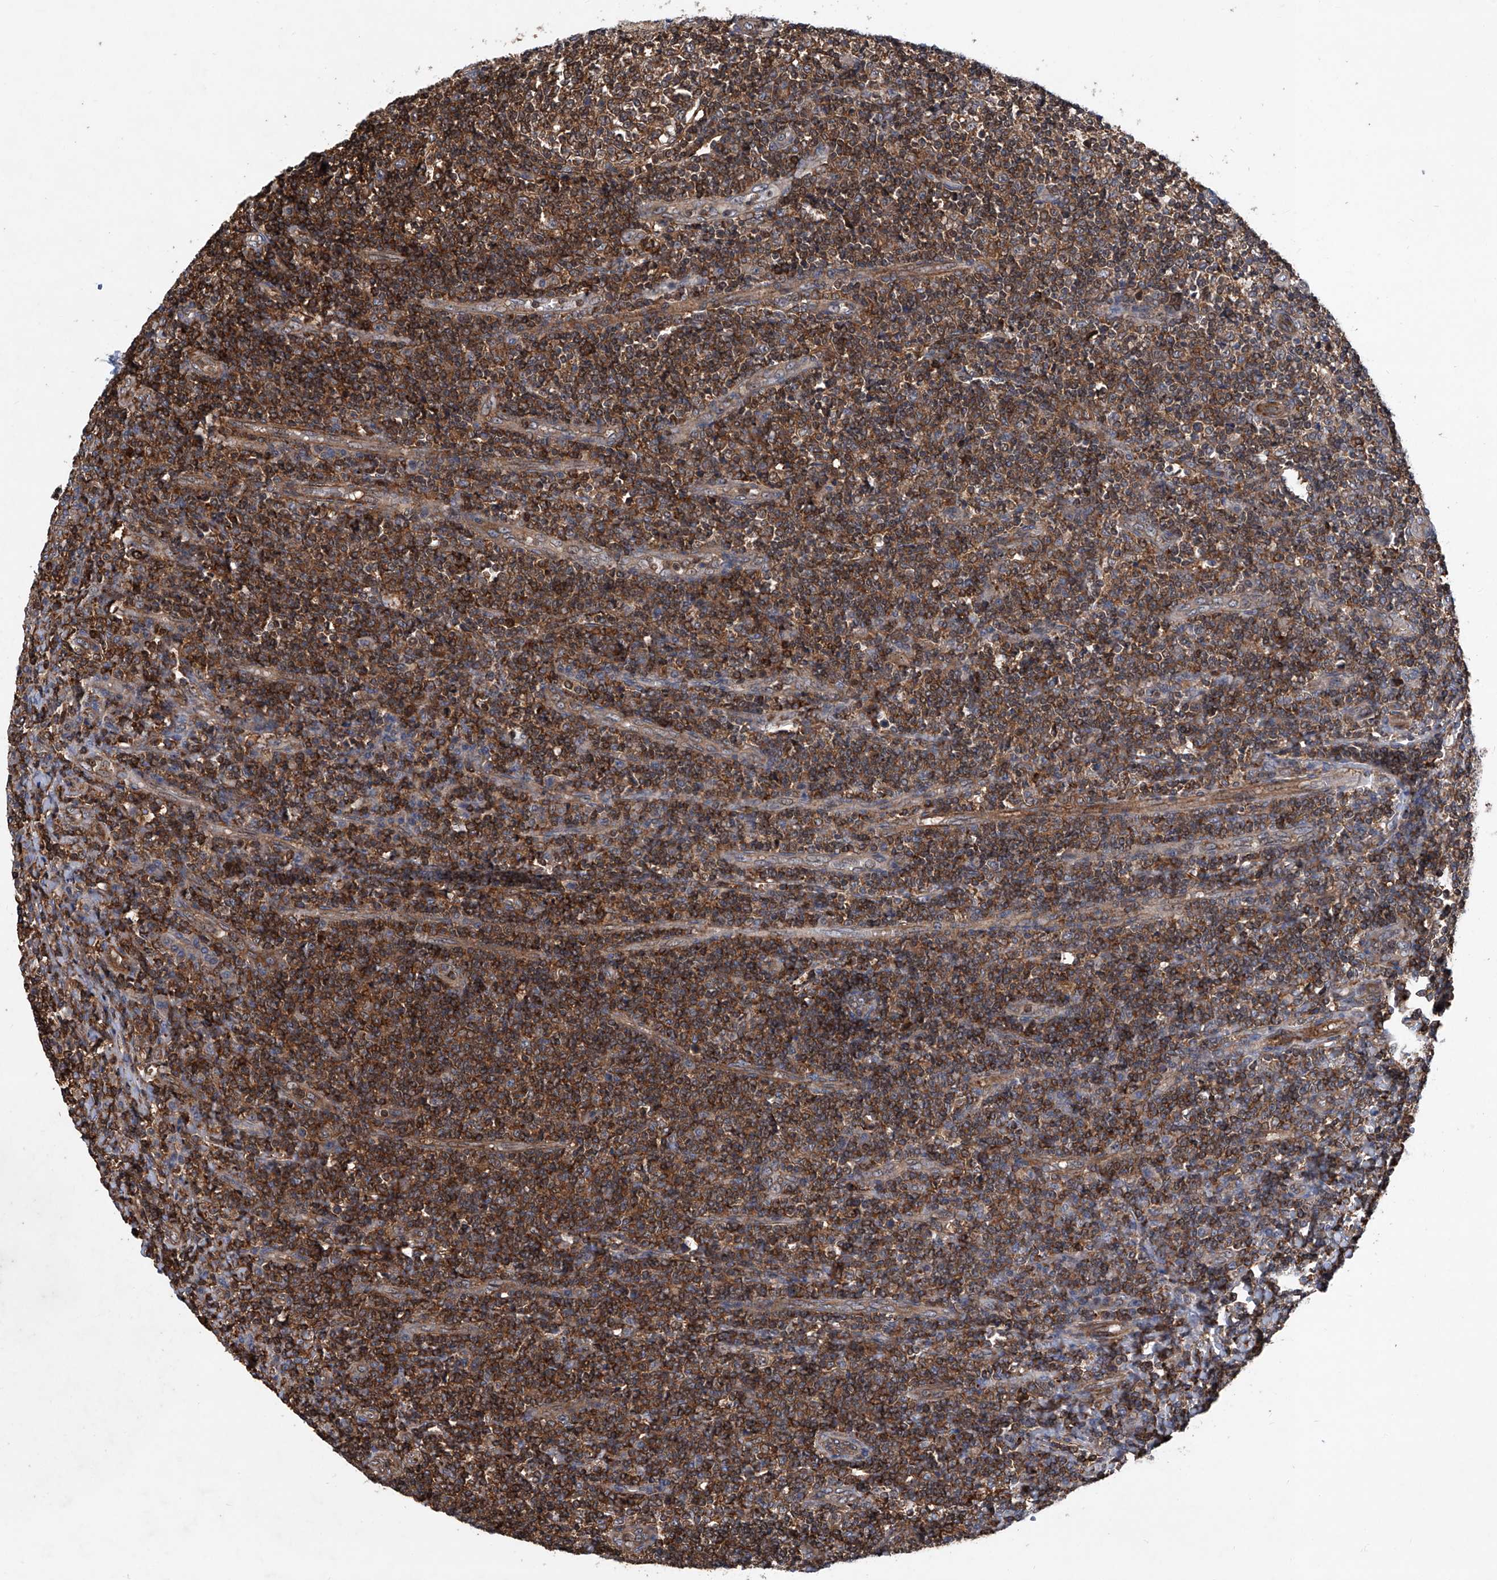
{"staining": {"intensity": "moderate", "quantity": ">75%", "location": "cytoplasmic/membranous"}, "tissue": "tonsil", "cell_type": "Germinal center cells", "image_type": "normal", "snomed": [{"axis": "morphology", "description": "Normal tissue, NOS"}, {"axis": "topography", "description": "Tonsil"}], "caption": "A medium amount of moderate cytoplasmic/membranous expression is seen in about >75% of germinal center cells in benign tonsil. The staining was performed using DAB, with brown indicating positive protein expression. Nuclei are stained blue with hematoxylin.", "gene": "NT5C3A", "patient": {"sex": "female", "age": 19}}